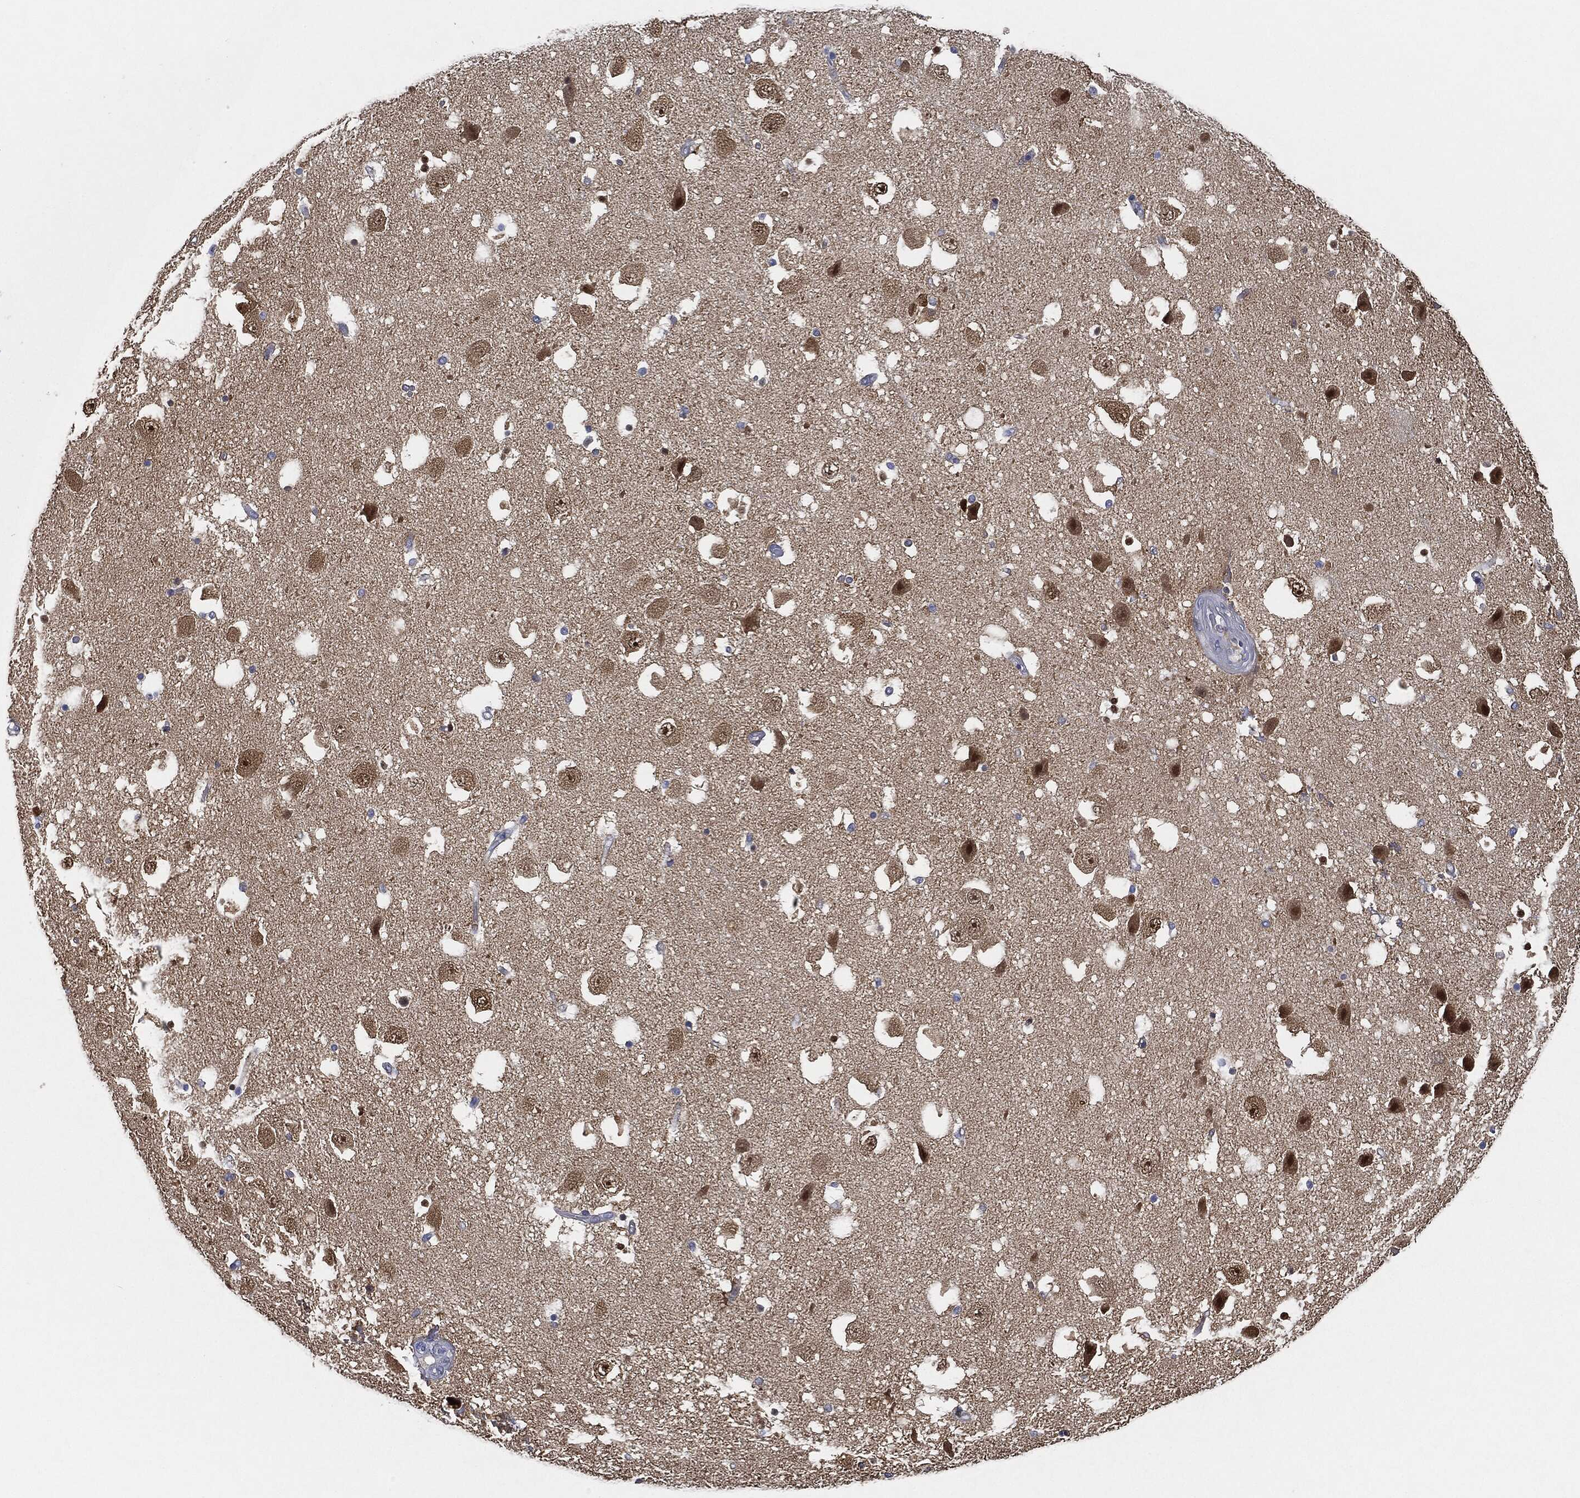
{"staining": {"intensity": "moderate", "quantity": "<25%", "location": "nuclear"}, "tissue": "hippocampus", "cell_type": "Glial cells", "image_type": "normal", "snomed": [{"axis": "morphology", "description": "Normal tissue, NOS"}, {"axis": "topography", "description": "Hippocampus"}], "caption": "Moderate nuclear expression is appreciated in approximately <25% of glial cells in benign hippocampus.", "gene": "NTRK1", "patient": {"sex": "male", "age": 51}}